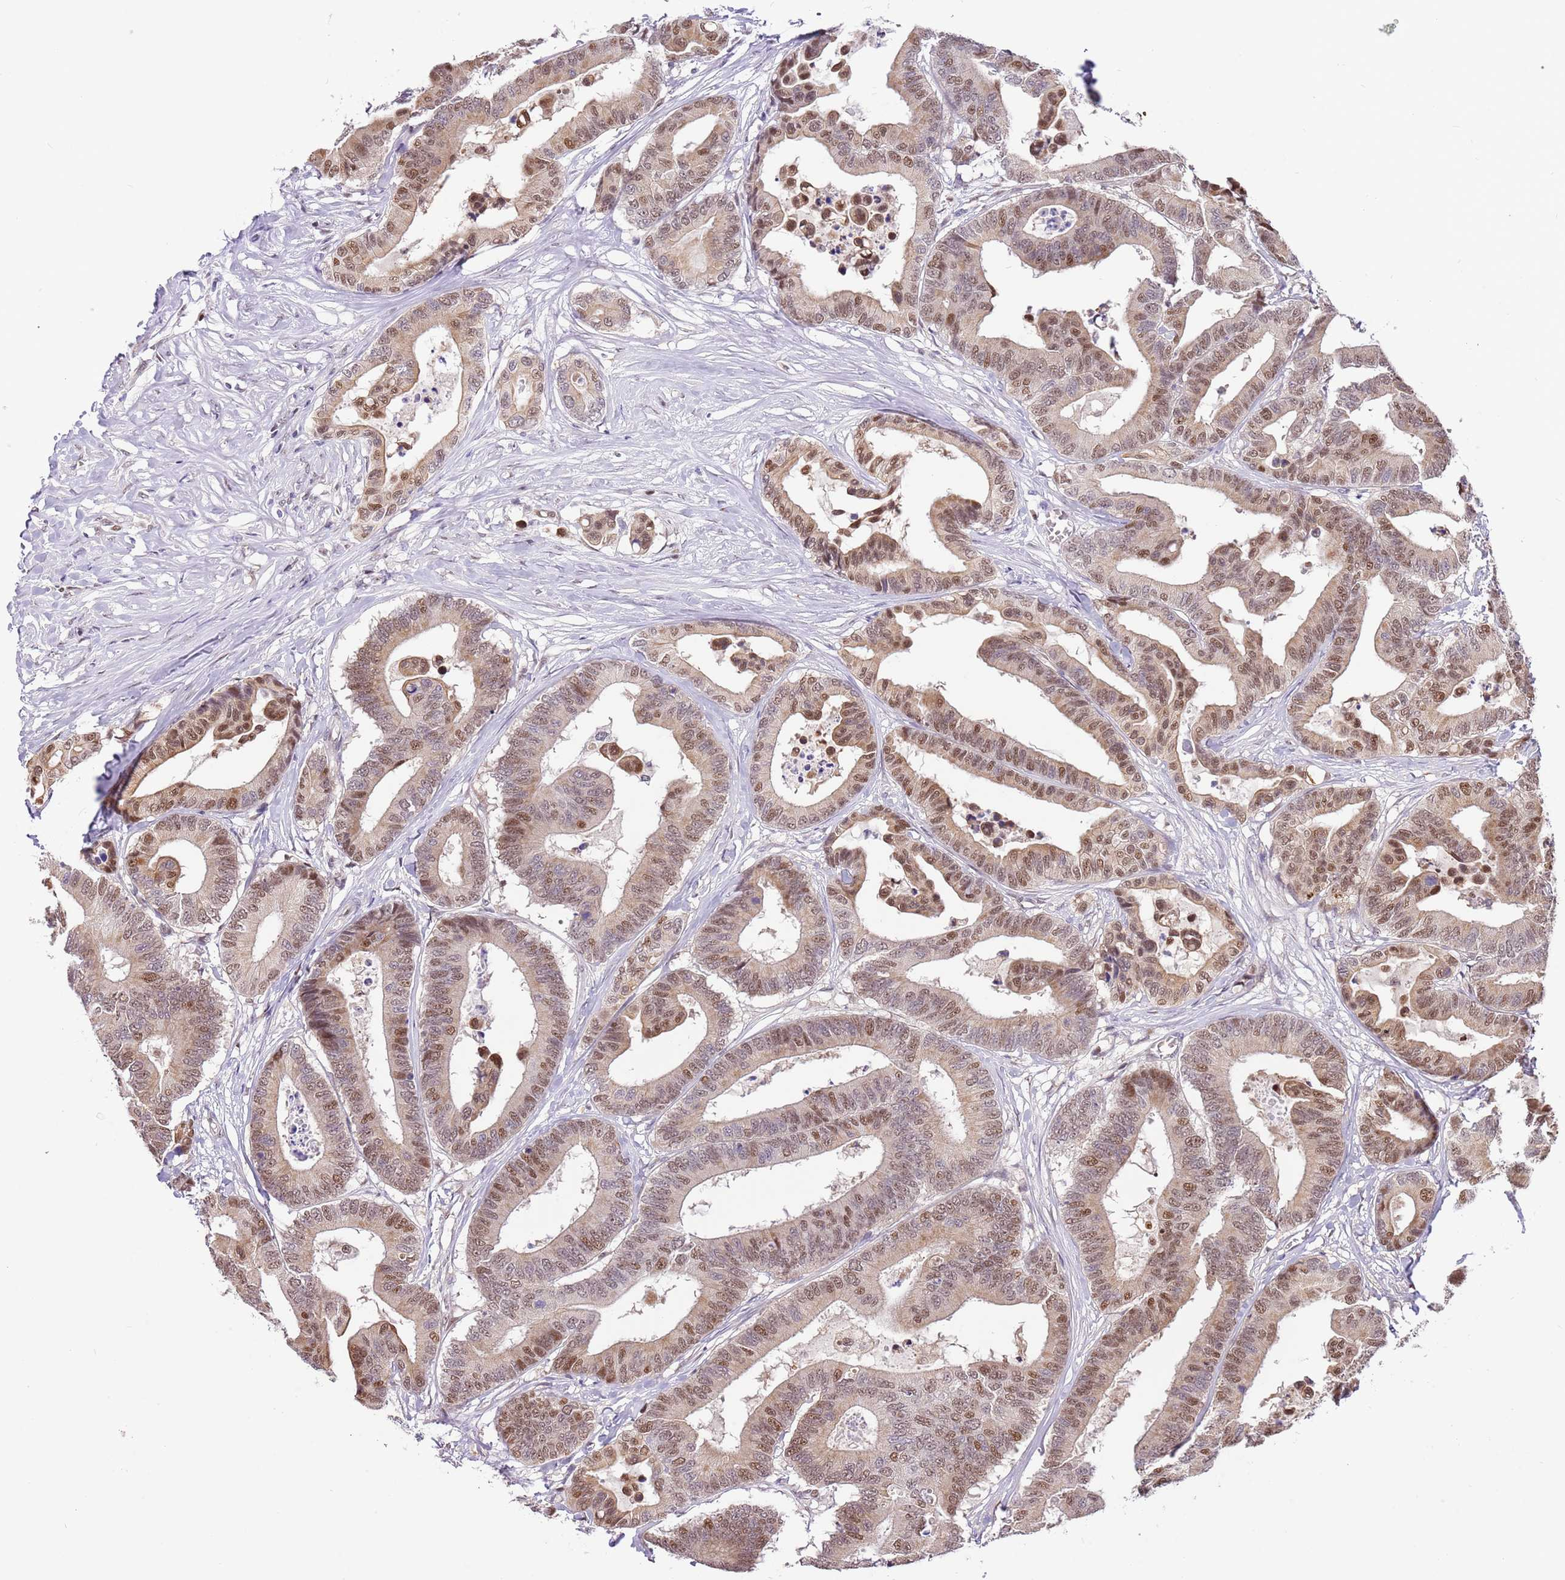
{"staining": {"intensity": "moderate", "quantity": ">75%", "location": "cytoplasmic/membranous,nuclear"}, "tissue": "colorectal cancer", "cell_type": "Tumor cells", "image_type": "cancer", "snomed": [{"axis": "morphology", "description": "Normal tissue, NOS"}, {"axis": "morphology", "description": "Adenocarcinoma, NOS"}, {"axis": "topography", "description": "Colon"}], "caption": "Immunohistochemistry of human adenocarcinoma (colorectal) exhibits medium levels of moderate cytoplasmic/membranous and nuclear positivity in approximately >75% of tumor cells.", "gene": "RFK", "patient": {"sex": "male", "age": 82}}